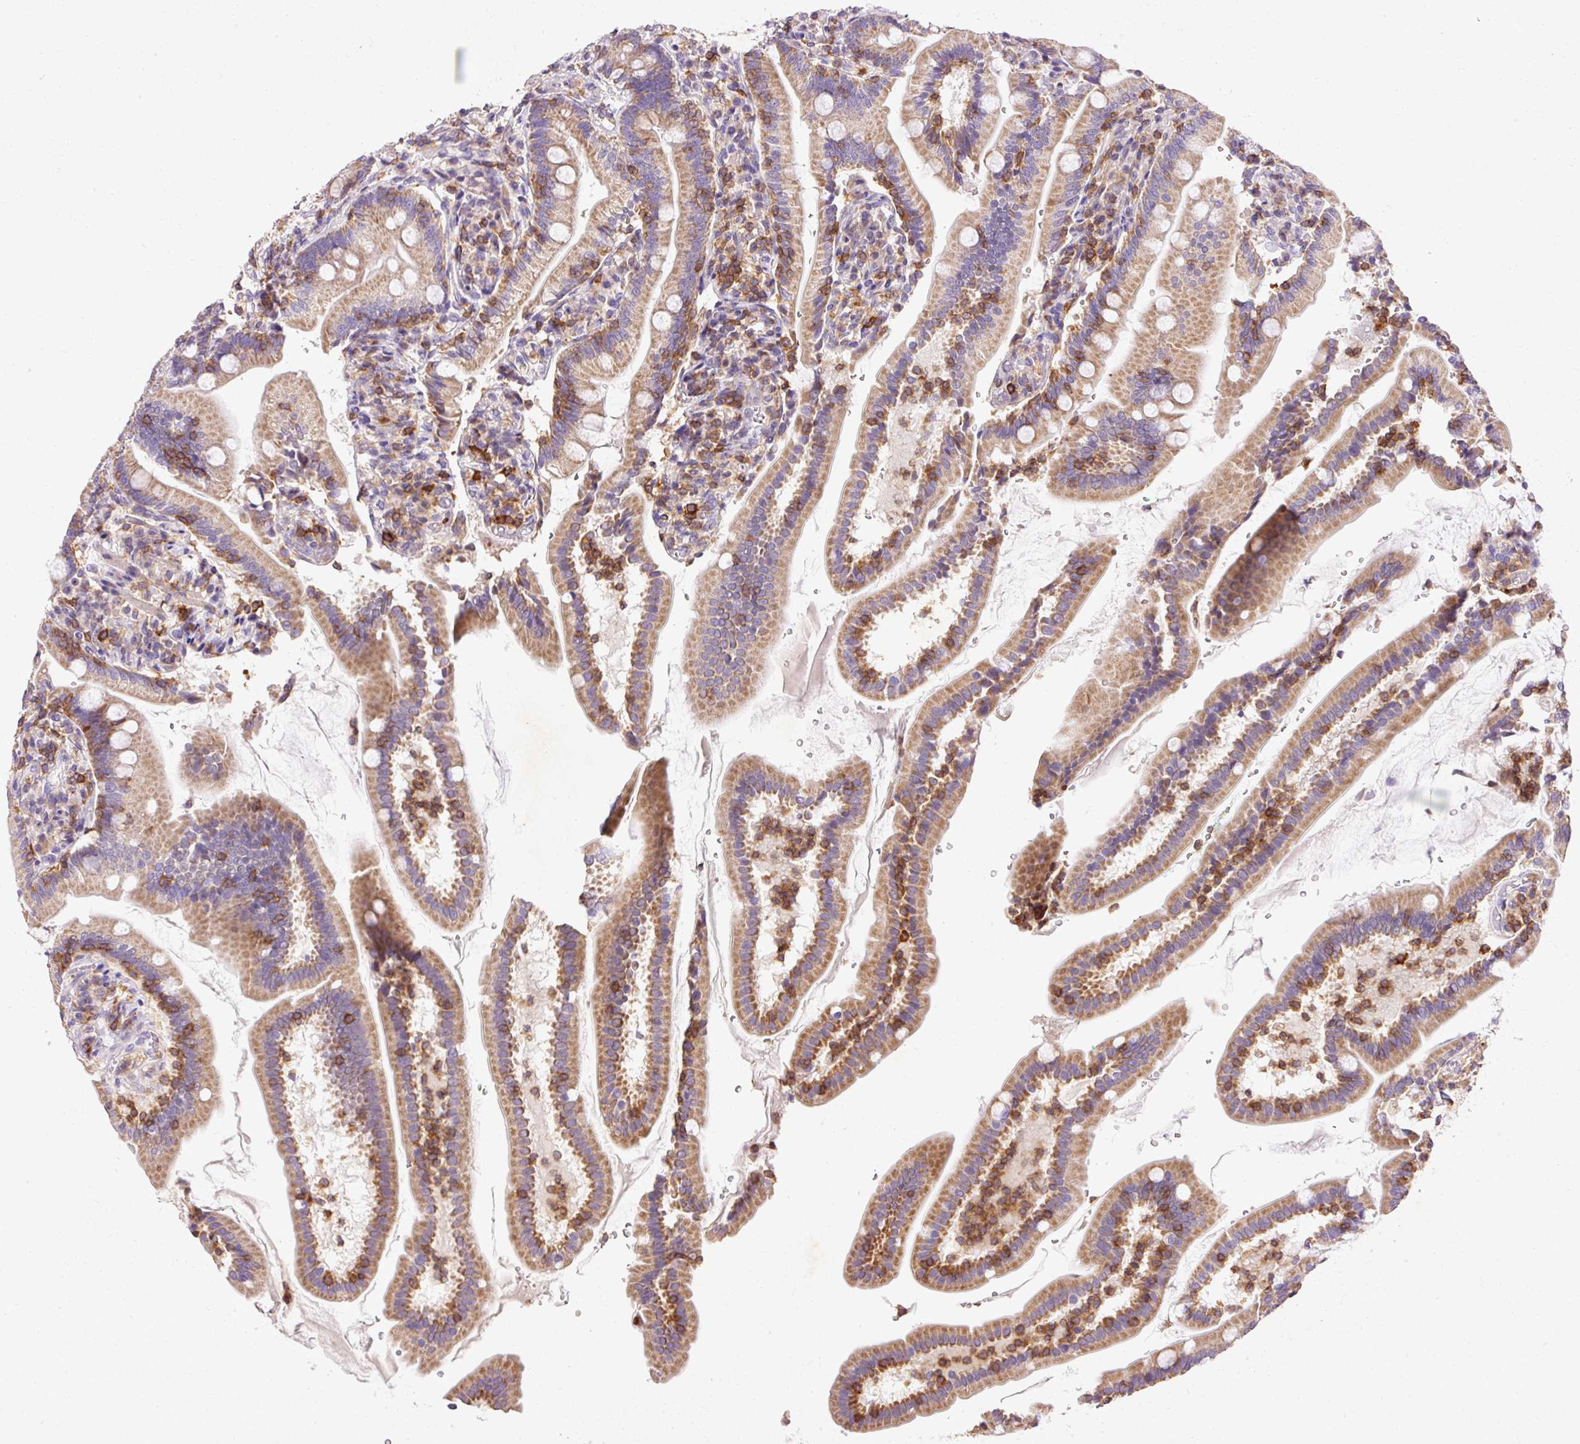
{"staining": {"intensity": "moderate", "quantity": ">75%", "location": "cytoplasmic/membranous"}, "tissue": "duodenum", "cell_type": "Glandular cells", "image_type": "normal", "snomed": [{"axis": "morphology", "description": "Normal tissue, NOS"}, {"axis": "topography", "description": "Duodenum"}], "caption": "High-magnification brightfield microscopy of unremarkable duodenum stained with DAB (3,3'-diaminobenzidine) (brown) and counterstained with hematoxylin (blue). glandular cells exhibit moderate cytoplasmic/membranous positivity is seen in about>75% of cells. (DAB (3,3'-diaminobenzidine) IHC, brown staining for protein, blue staining for nuclei).", "gene": "IMMT", "patient": {"sex": "female", "age": 67}}